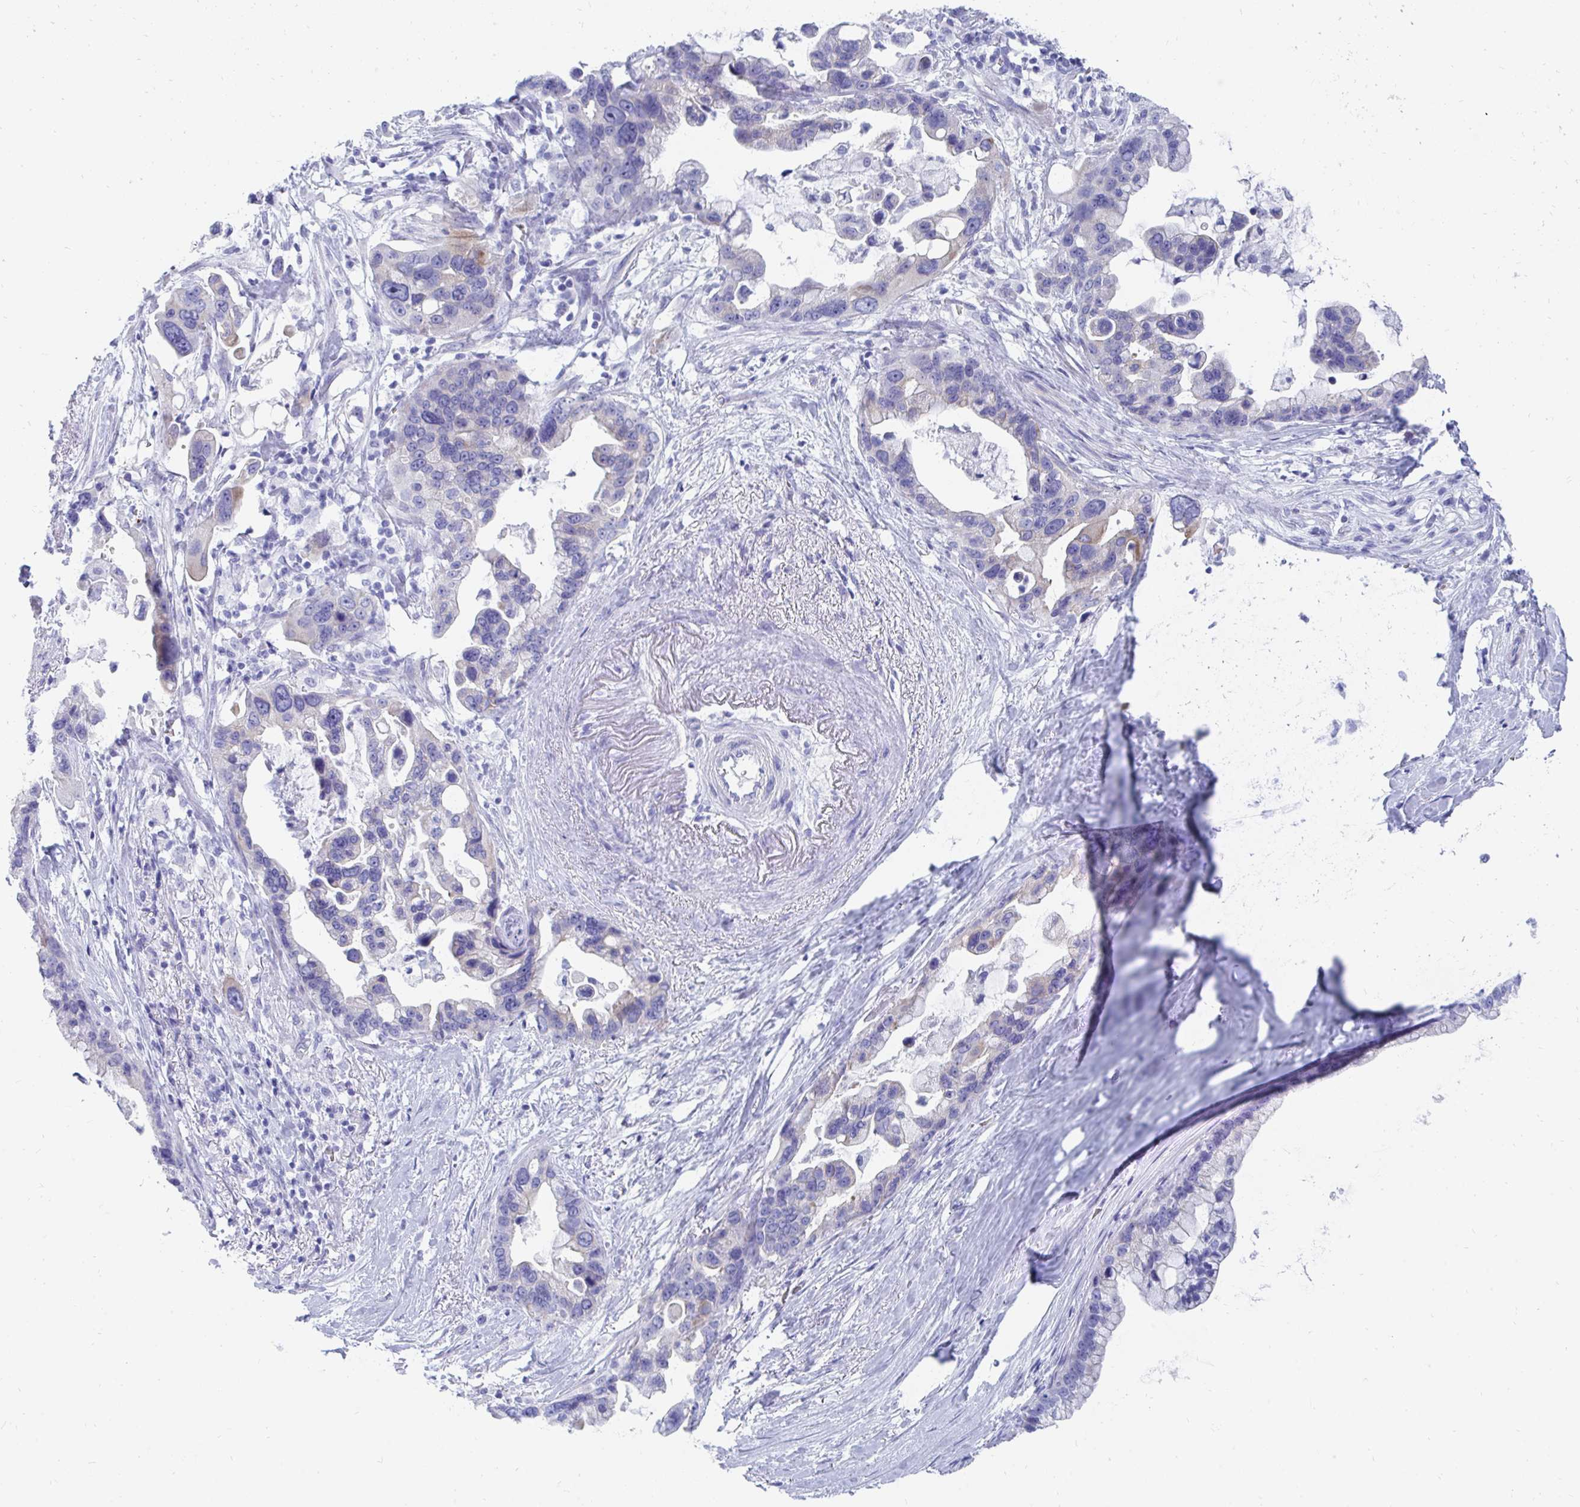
{"staining": {"intensity": "negative", "quantity": "none", "location": "none"}, "tissue": "pancreatic cancer", "cell_type": "Tumor cells", "image_type": "cancer", "snomed": [{"axis": "morphology", "description": "Adenocarcinoma, NOS"}, {"axis": "topography", "description": "Pancreas"}], "caption": "Immunohistochemistry (IHC) of human pancreatic adenocarcinoma demonstrates no positivity in tumor cells.", "gene": "MROH2B", "patient": {"sex": "female", "age": 83}}